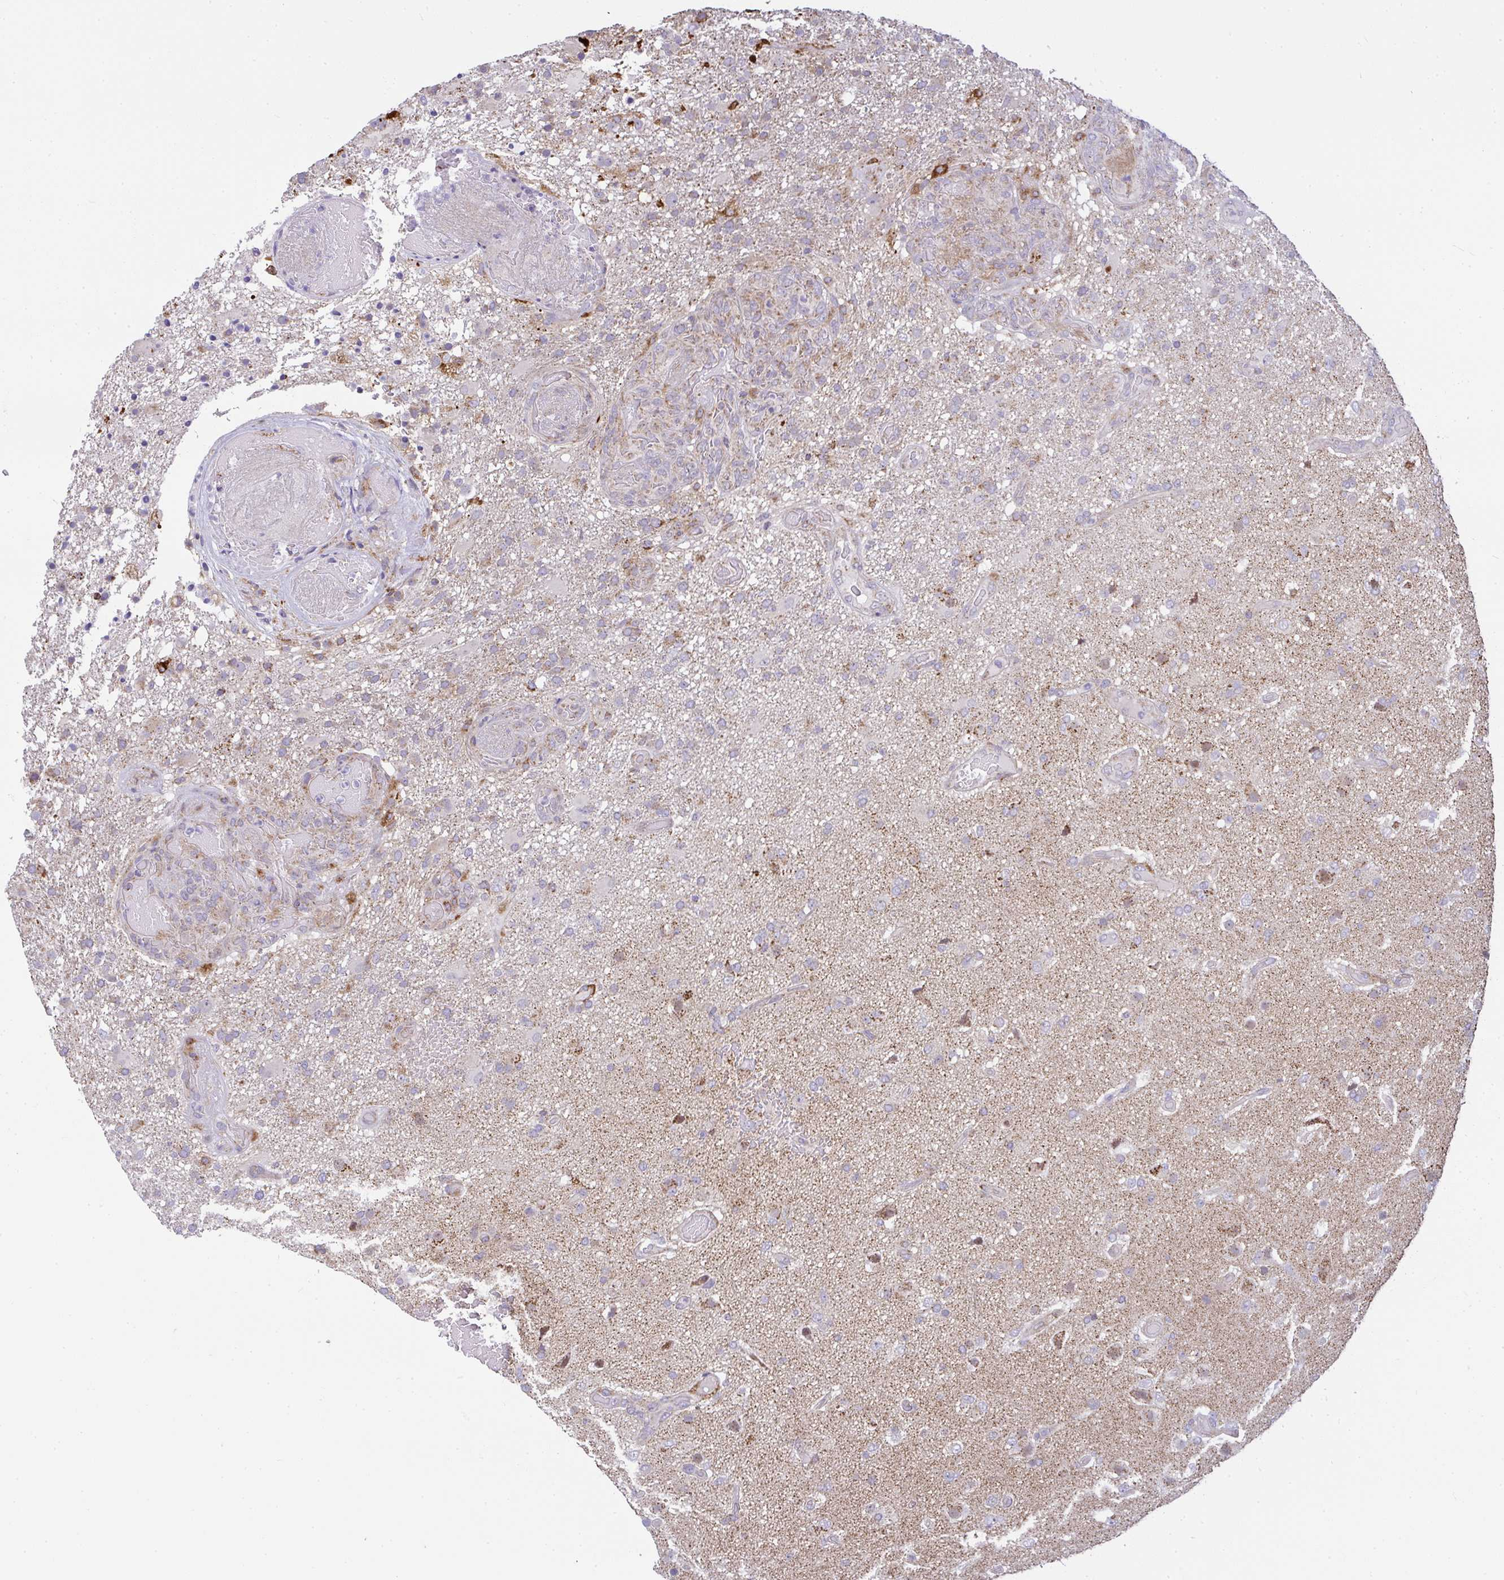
{"staining": {"intensity": "moderate", "quantity": "<25%", "location": "cytoplasmic/membranous"}, "tissue": "glioma", "cell_type": "Tumor cells", "image_type": "cancer", "snomed": [{"axis": "morphology", "description": "Glioma, malignant, High grade"}, {"axis": "topography", "description": "Brain"}], "caption": "DAB immunohistochemical staining of malignant glioma (high-grade) exhibits moderate cytoplasmic/membranous protein staining in approximately <25% of tumor cells. (IHC, brightfield microscopy, high magnification).", "gene": "SRRM4", "patient": {"sex": "female", "age": 74}}